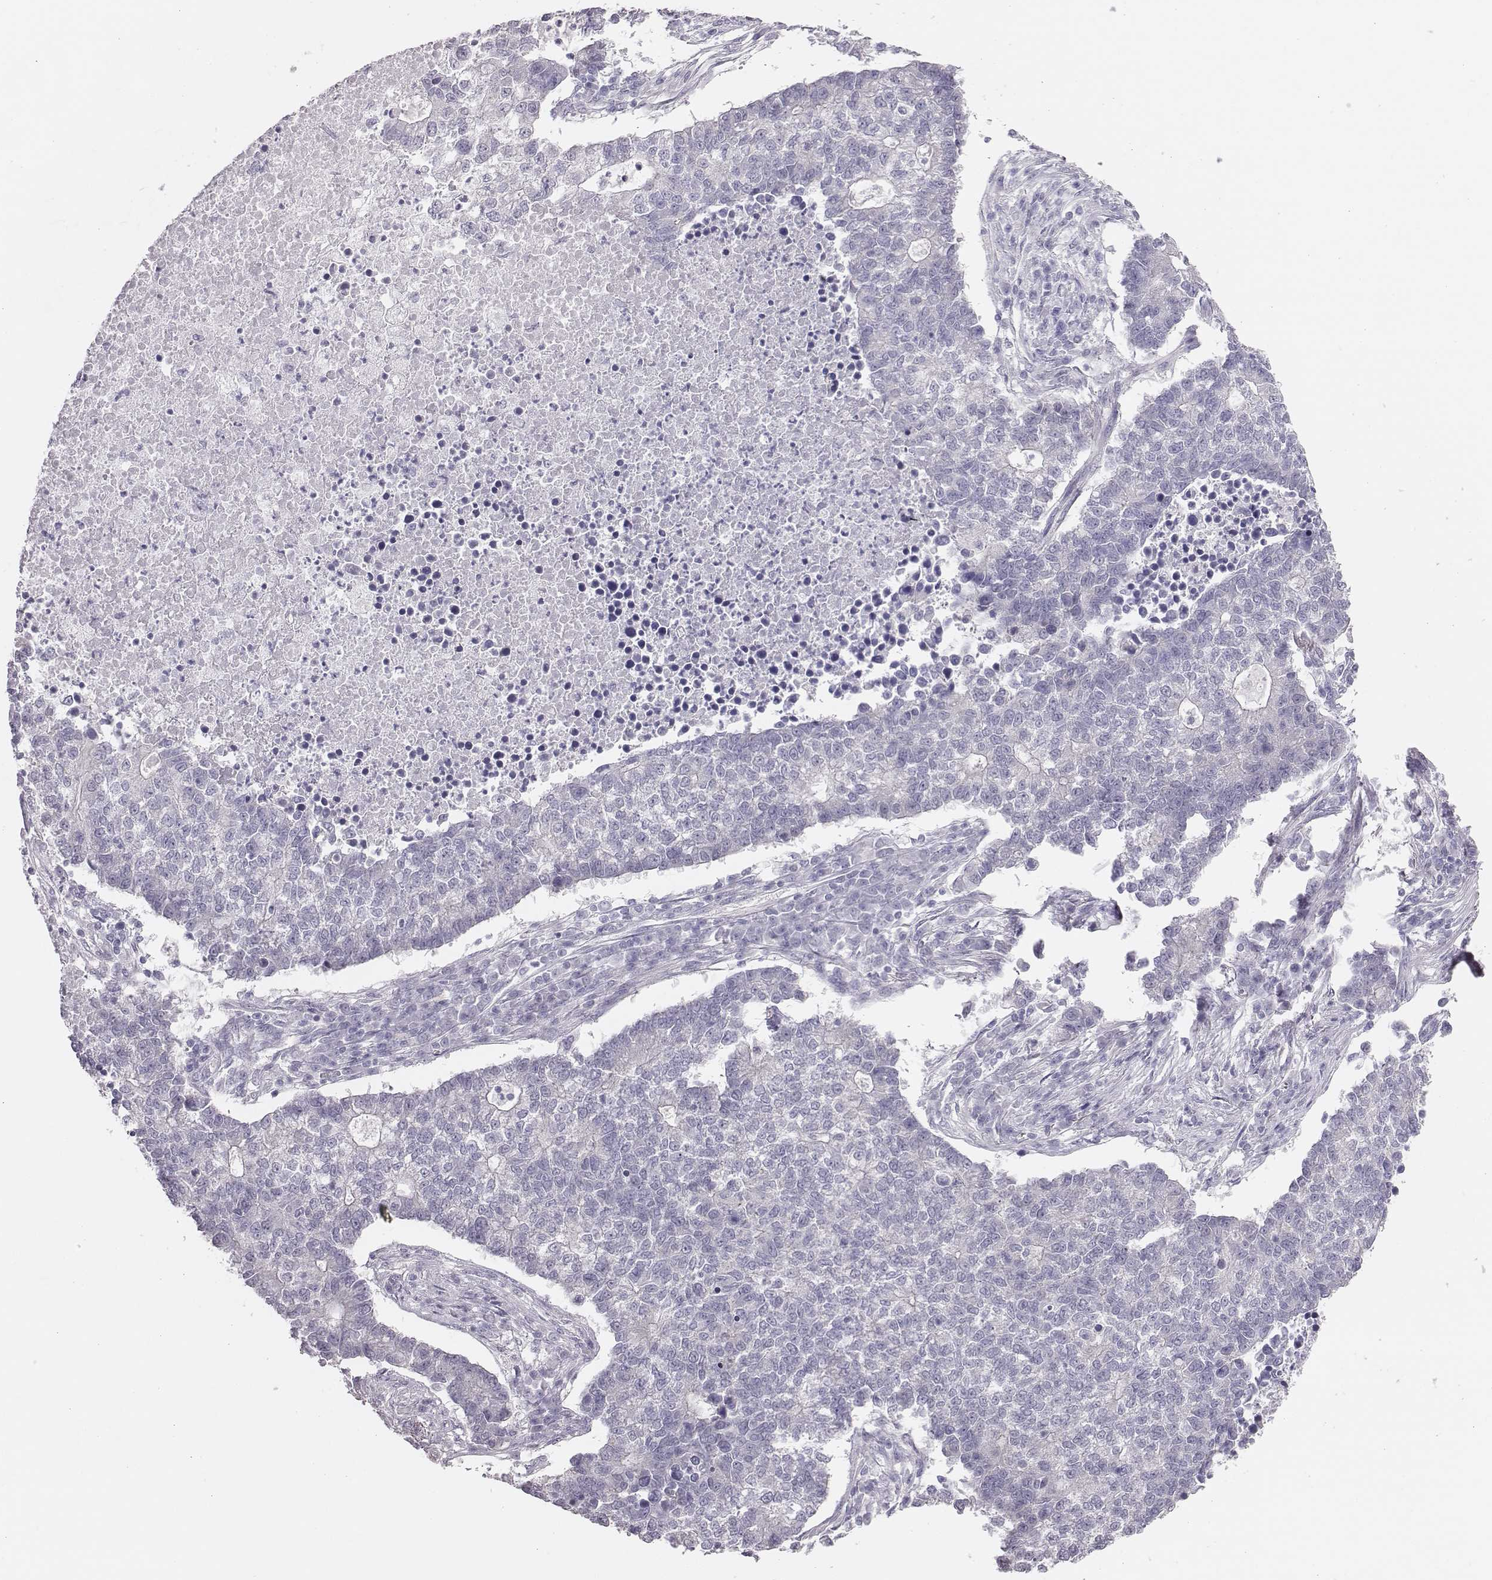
{"staining": {"intensity": "negative", "quantity": "none", "location": "none"}, "tissue": "lung cancer", "cell_type": "Tumor cells", "image_type": "cancer", "snomed": [{"axis": "morphology", "description": "Adenocarcinoma, NOS"}, {"axis": "topography", "description": "Lung"}], "caption": "Immunohistochemical staining of human adenocarcinoma (lung) shows no significant positivity in tumor cells. The staining is performed using DAB (3,3'-diaminobenzidine) brown chromogen with nuclei counter-stained in using hematoxylin.", "gene": "SCML2", "patient": {"sex": "male", "age": 57}}